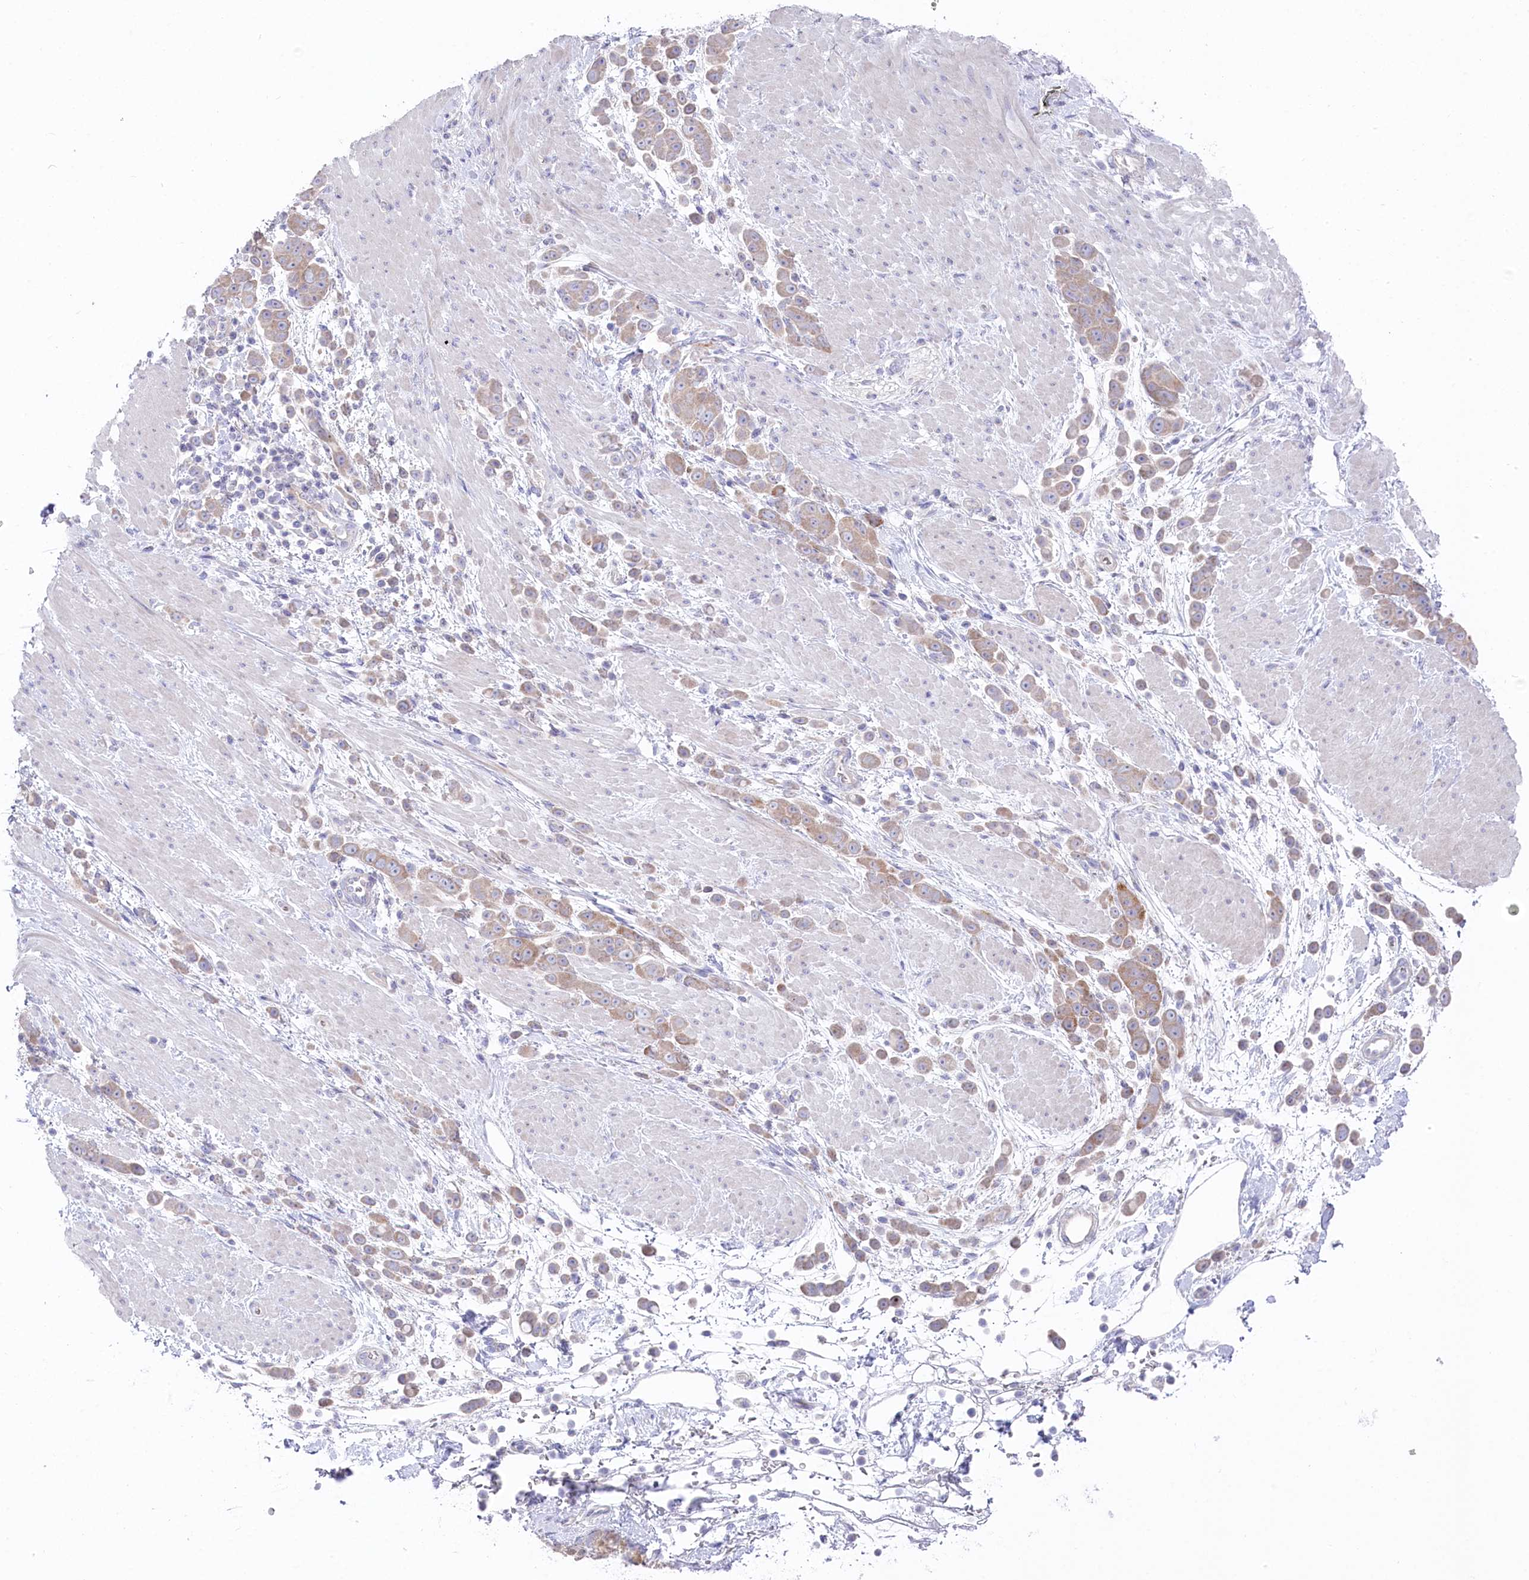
{"staining": {"intensity": "weak", "quantity": ">75%", "location": "cytoplasmic/membranous"}, "tissue": "pancreatic cancer", "cell_type": "Tumor cells", "image_type": "cancer", "snomed": [{"axis": "morphology", "description": "Normal tissue, NOS"}, {"axis": "morphology", "description": "Adenocarcinoma, NOS"}, {"axis": "topography", "description": "Pancreas"}], "caption": "A brown stain shows weak cytoplasmic/membranous staining of a protein in pancreatic adenocarcinoma tumor cells. Nuclei are stained in blue.", "gene": "POGLUT1", "patient": {"sex": "female", "age": 64}}